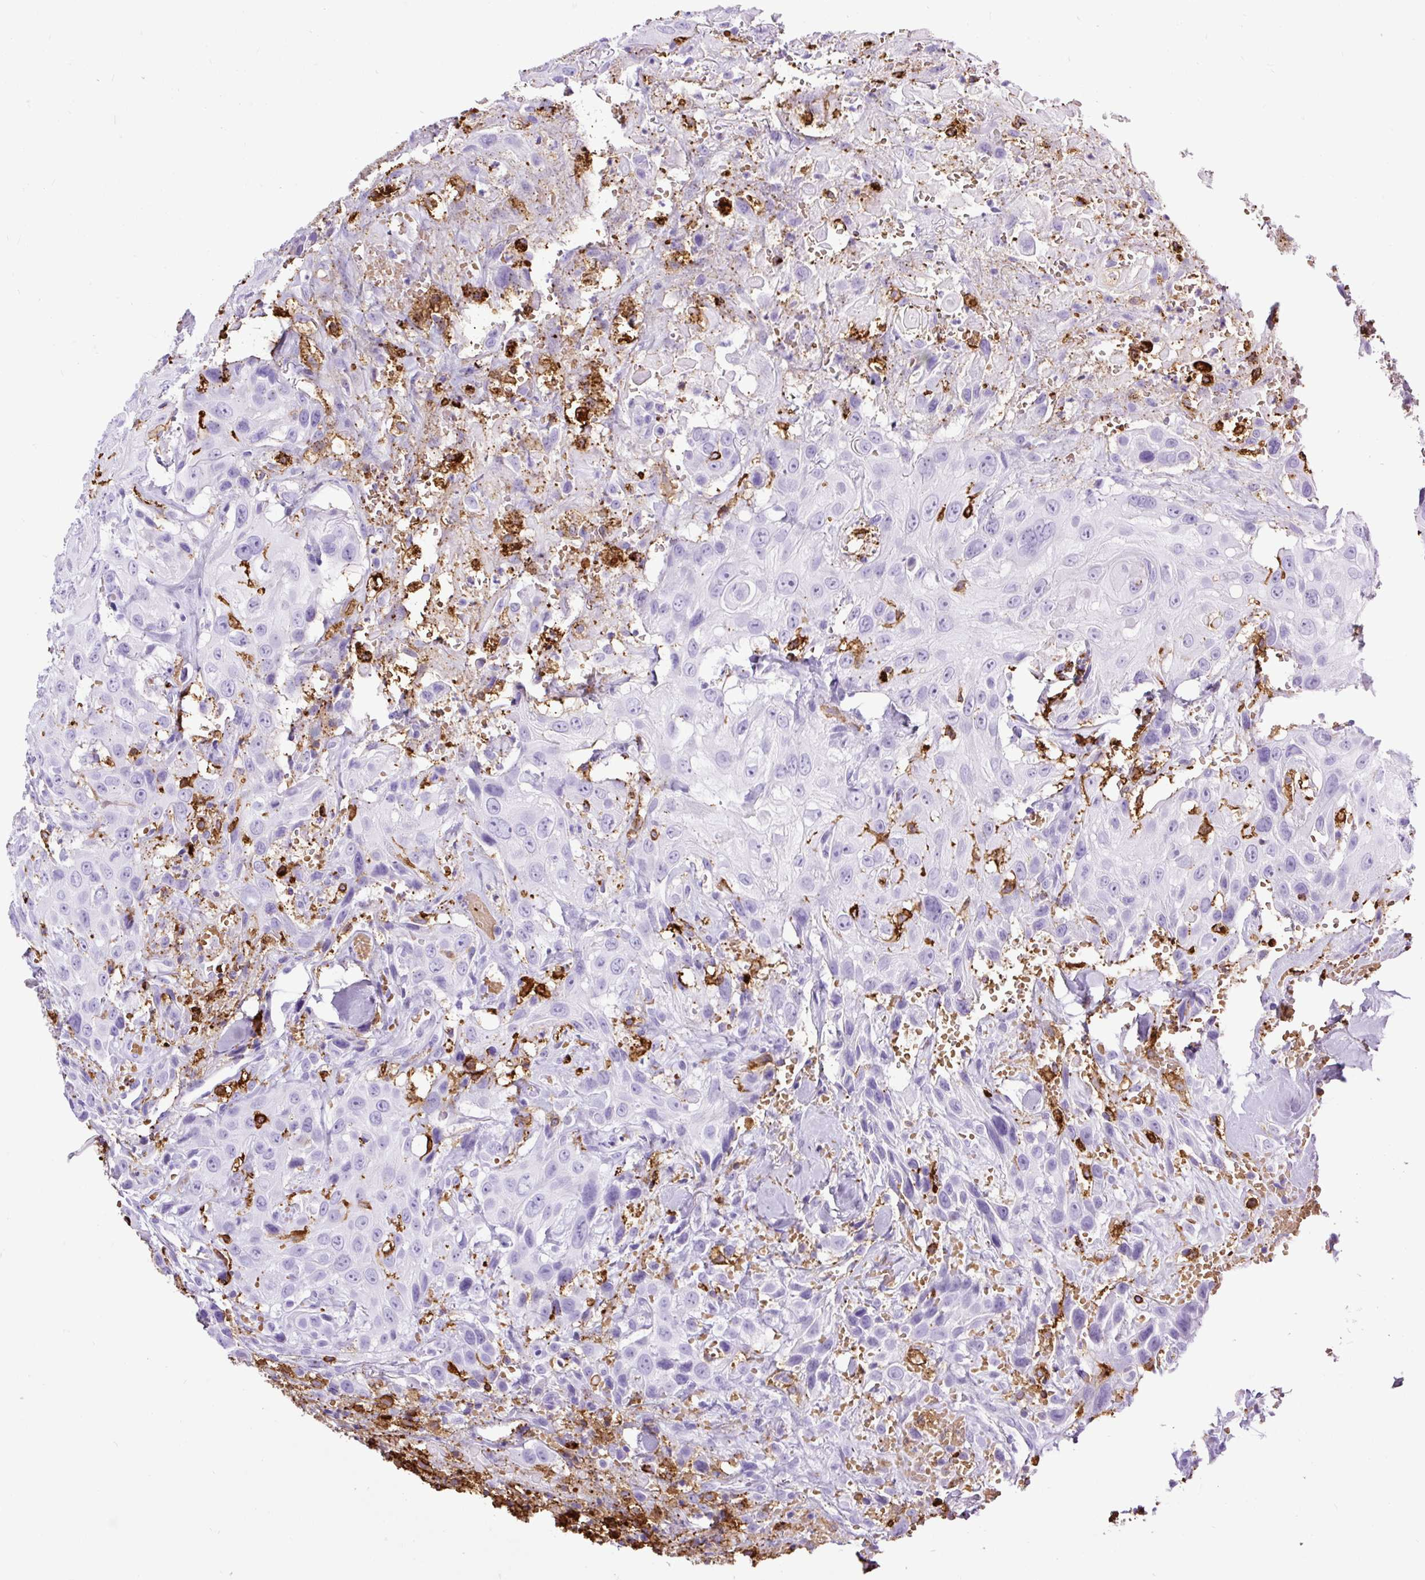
{"staining": {"intensity": "negative", "quantity": "none", "location": "none"}, "tissue": "head and neck cancer", "cell_type": "Tumor cells", "image_type": "cancer", "snomed": [{"axis": "morphology", "description": "Squamous cell carcinoma, NOS"}, {"axis": "topography", "description": "Head-Neck"}], "caption": "Tumor cells show no significant protein positivity in head and neck cancer (squamous cell carcinoma).", "gene": "HLA-DRA", "patient": {"sex": "male", "age": 81}}